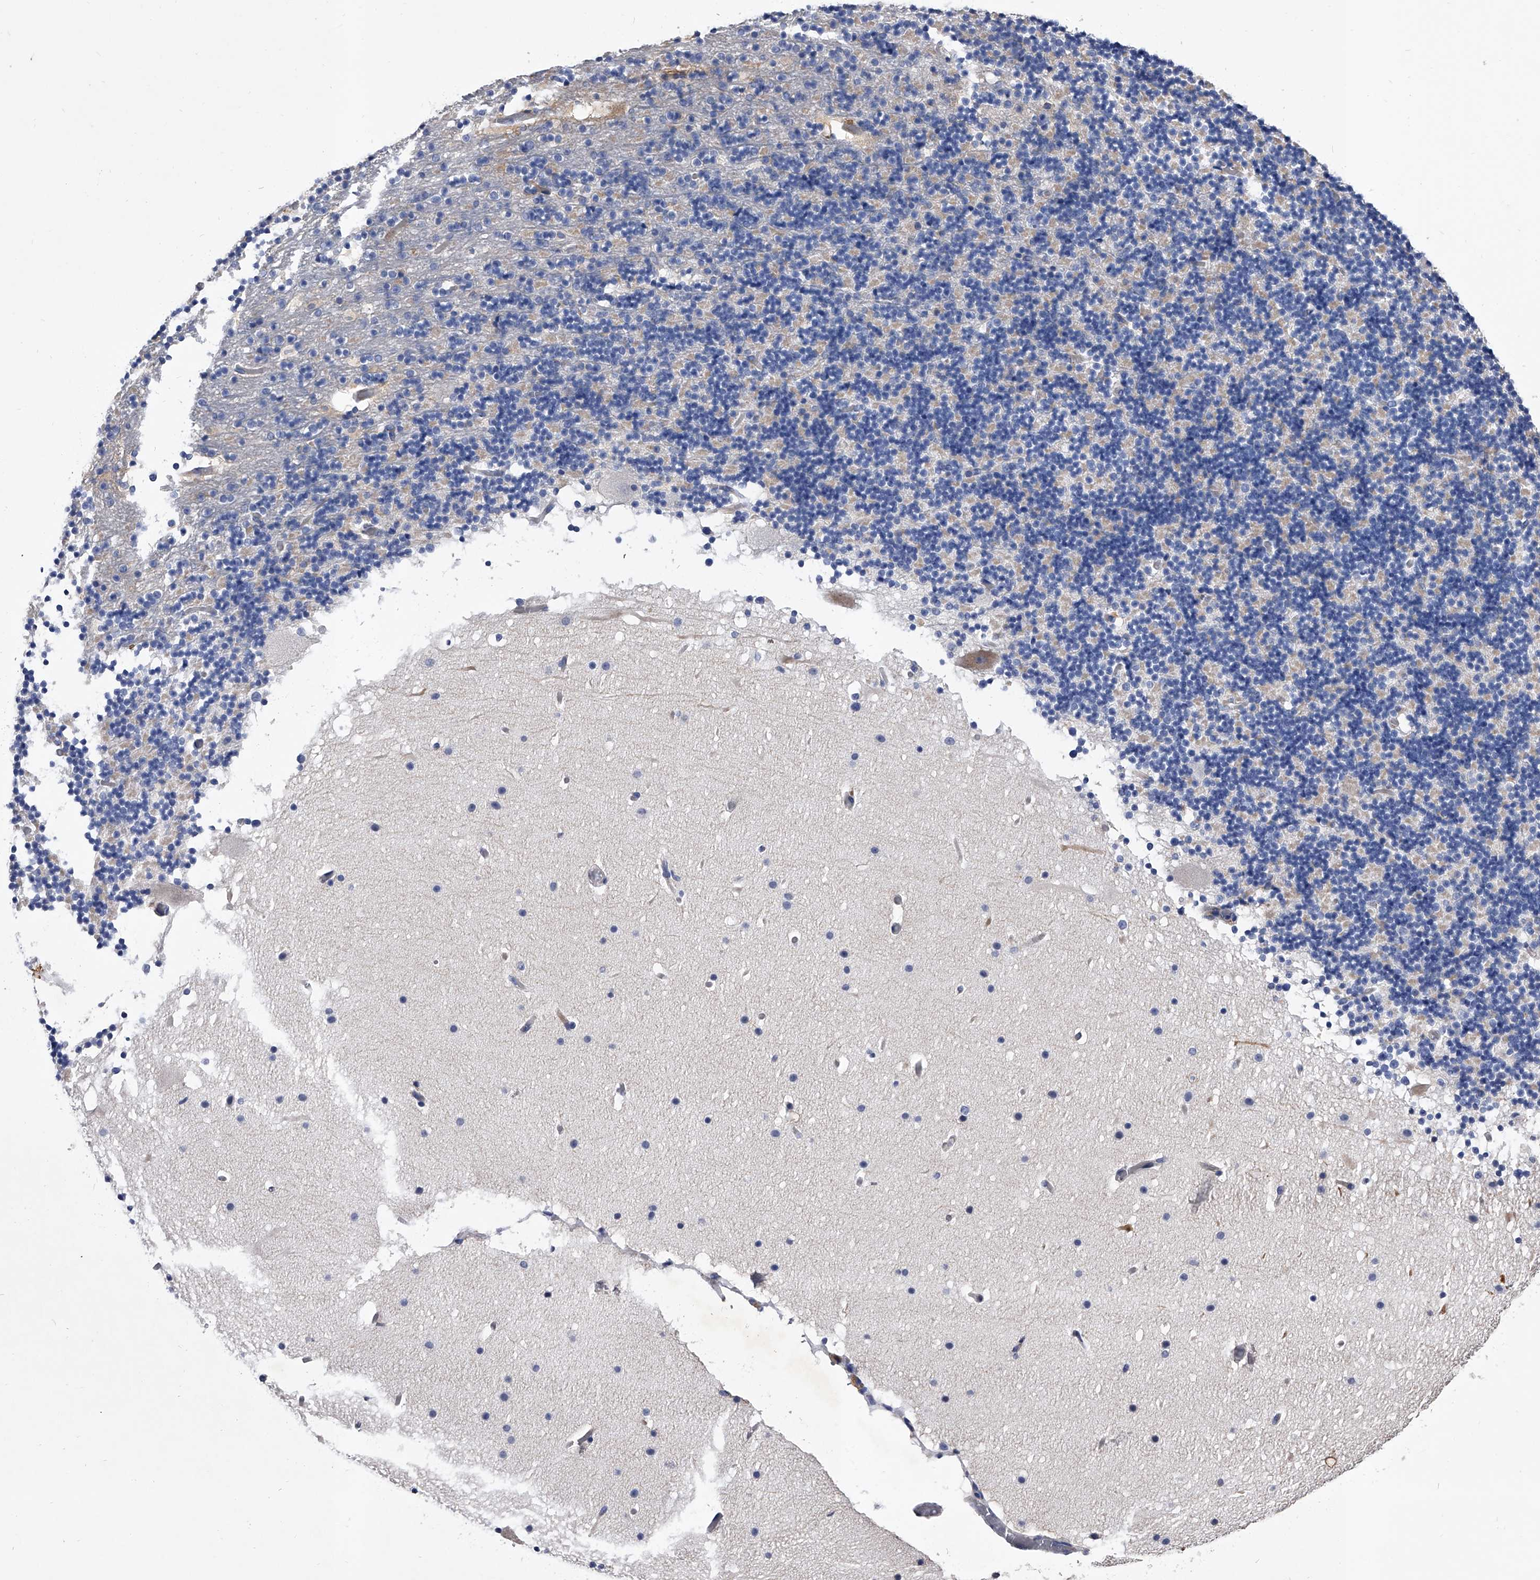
{"staining": {"intensity": "negative", "quantity": "none", "location": "none"}, "tissue": "cerebellum", "cell_type": "Cells in granular layer", "image_type": "normal", "snomed": [{"axis": "morphology", "description": "Normal tissue, NOS"}, {"axis": "topography", "description": "Cerebellum"}], "caption": "High power microscopy micrograph of an immunohistochemistry (IHC) micrograph of benign cerebellum, revealing no significant expression in cells in granular layer. (DAB immunohistochemistry with hematoxylin counter stain).", "gene": "EFCAB7", "patient": {"sex": "male", "age": 57}}